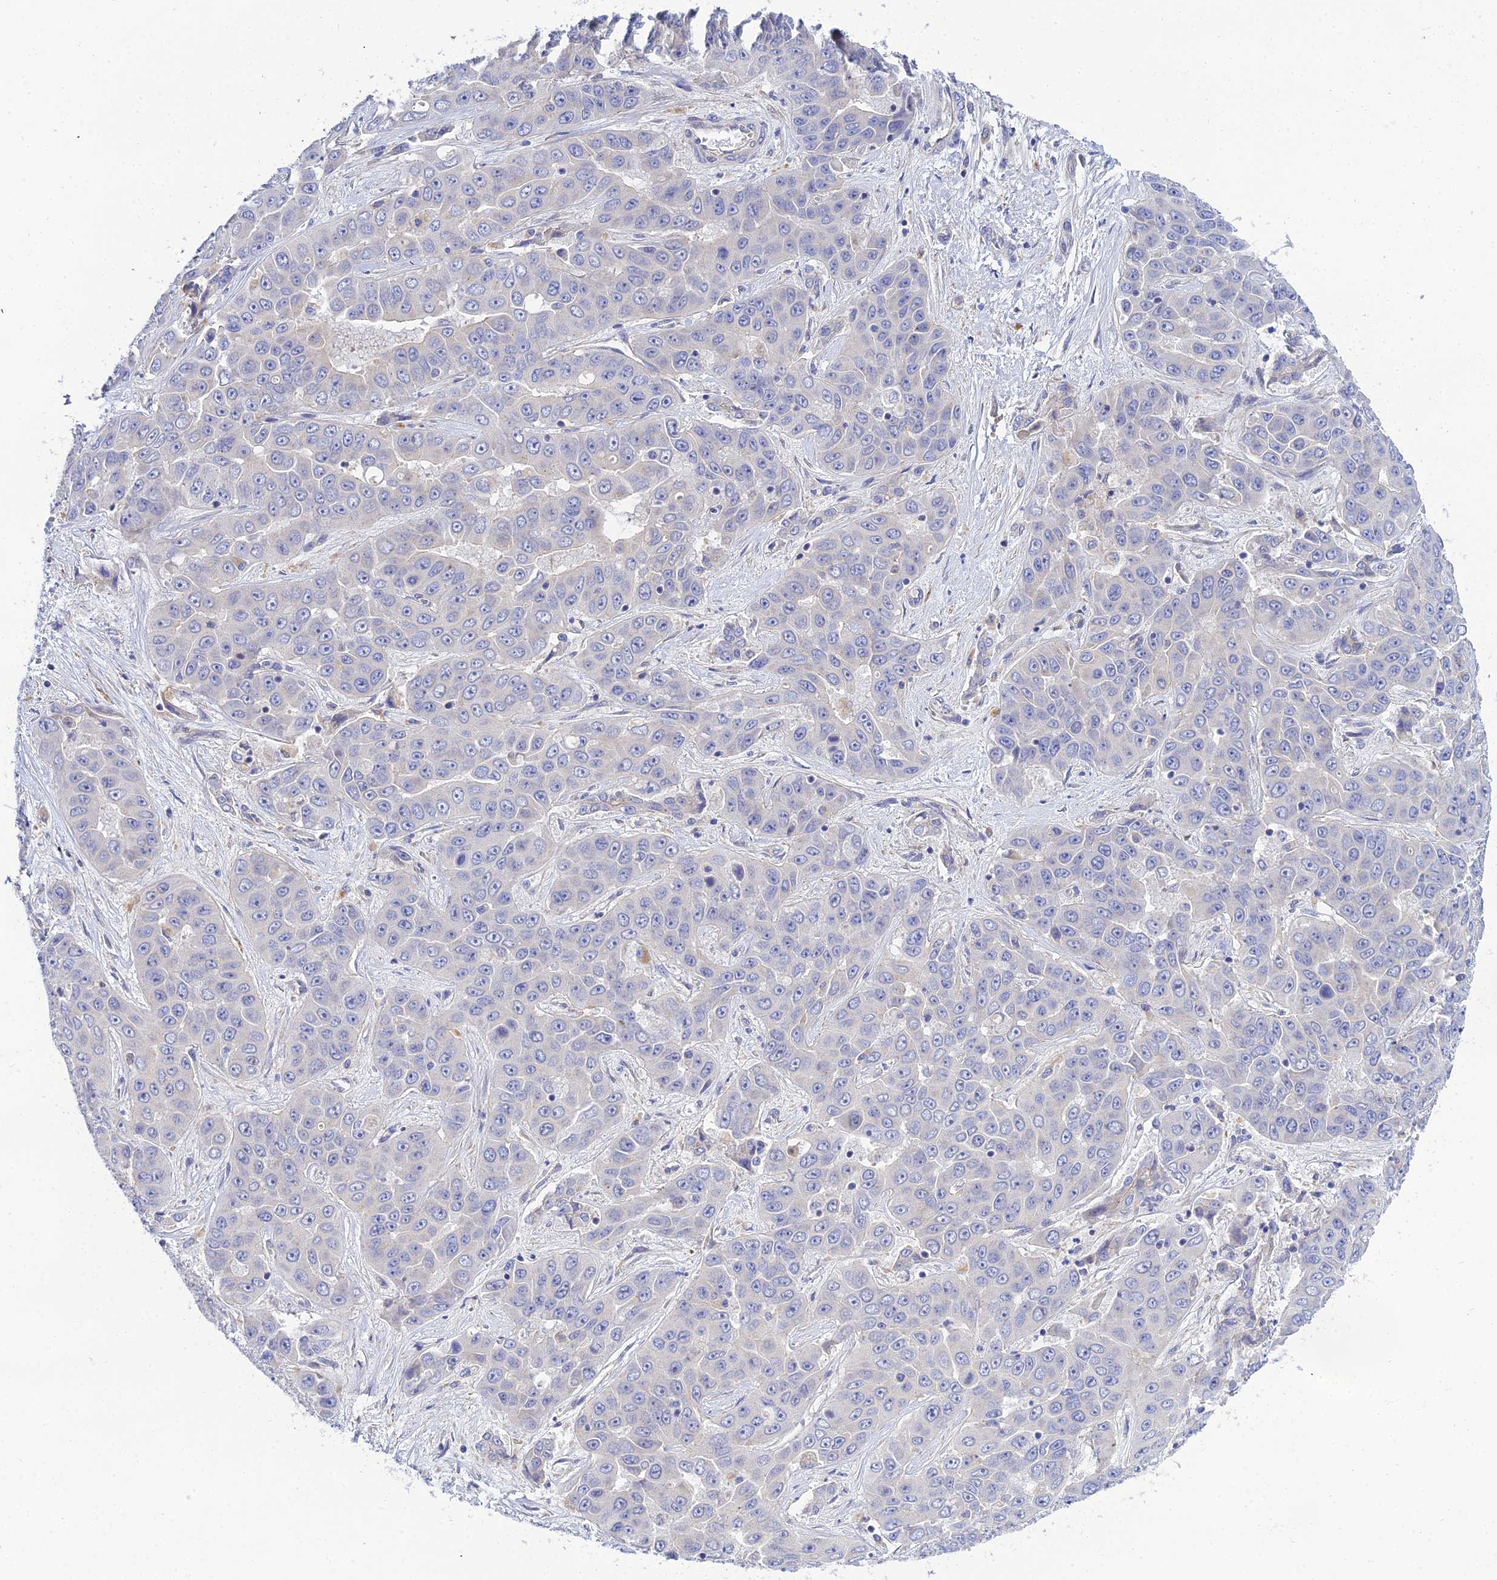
{"staining": {"intensity": "negative", "quantity": "none", "location": "none"}, "tissue": "liver cancer", "cell_type": "Tumor cells", "image_type": "cancer", "snomed": [{"axis": "morphology", "description": "Cholangiocarcinoma"}, {"axis": "topography", "description": "Liver"}], "caption": "Immunohistochemistry (IHC) histopathology image of human liver cancer stained for a protein (brown), which shows no expression in tumor cells. (DAB (3,3'-diaminobenzidine) immunohistochemistry with hematoxylin counter stain).", "gene": "APOBEC3H", "patient": {"sex": "female", "age": 52}}